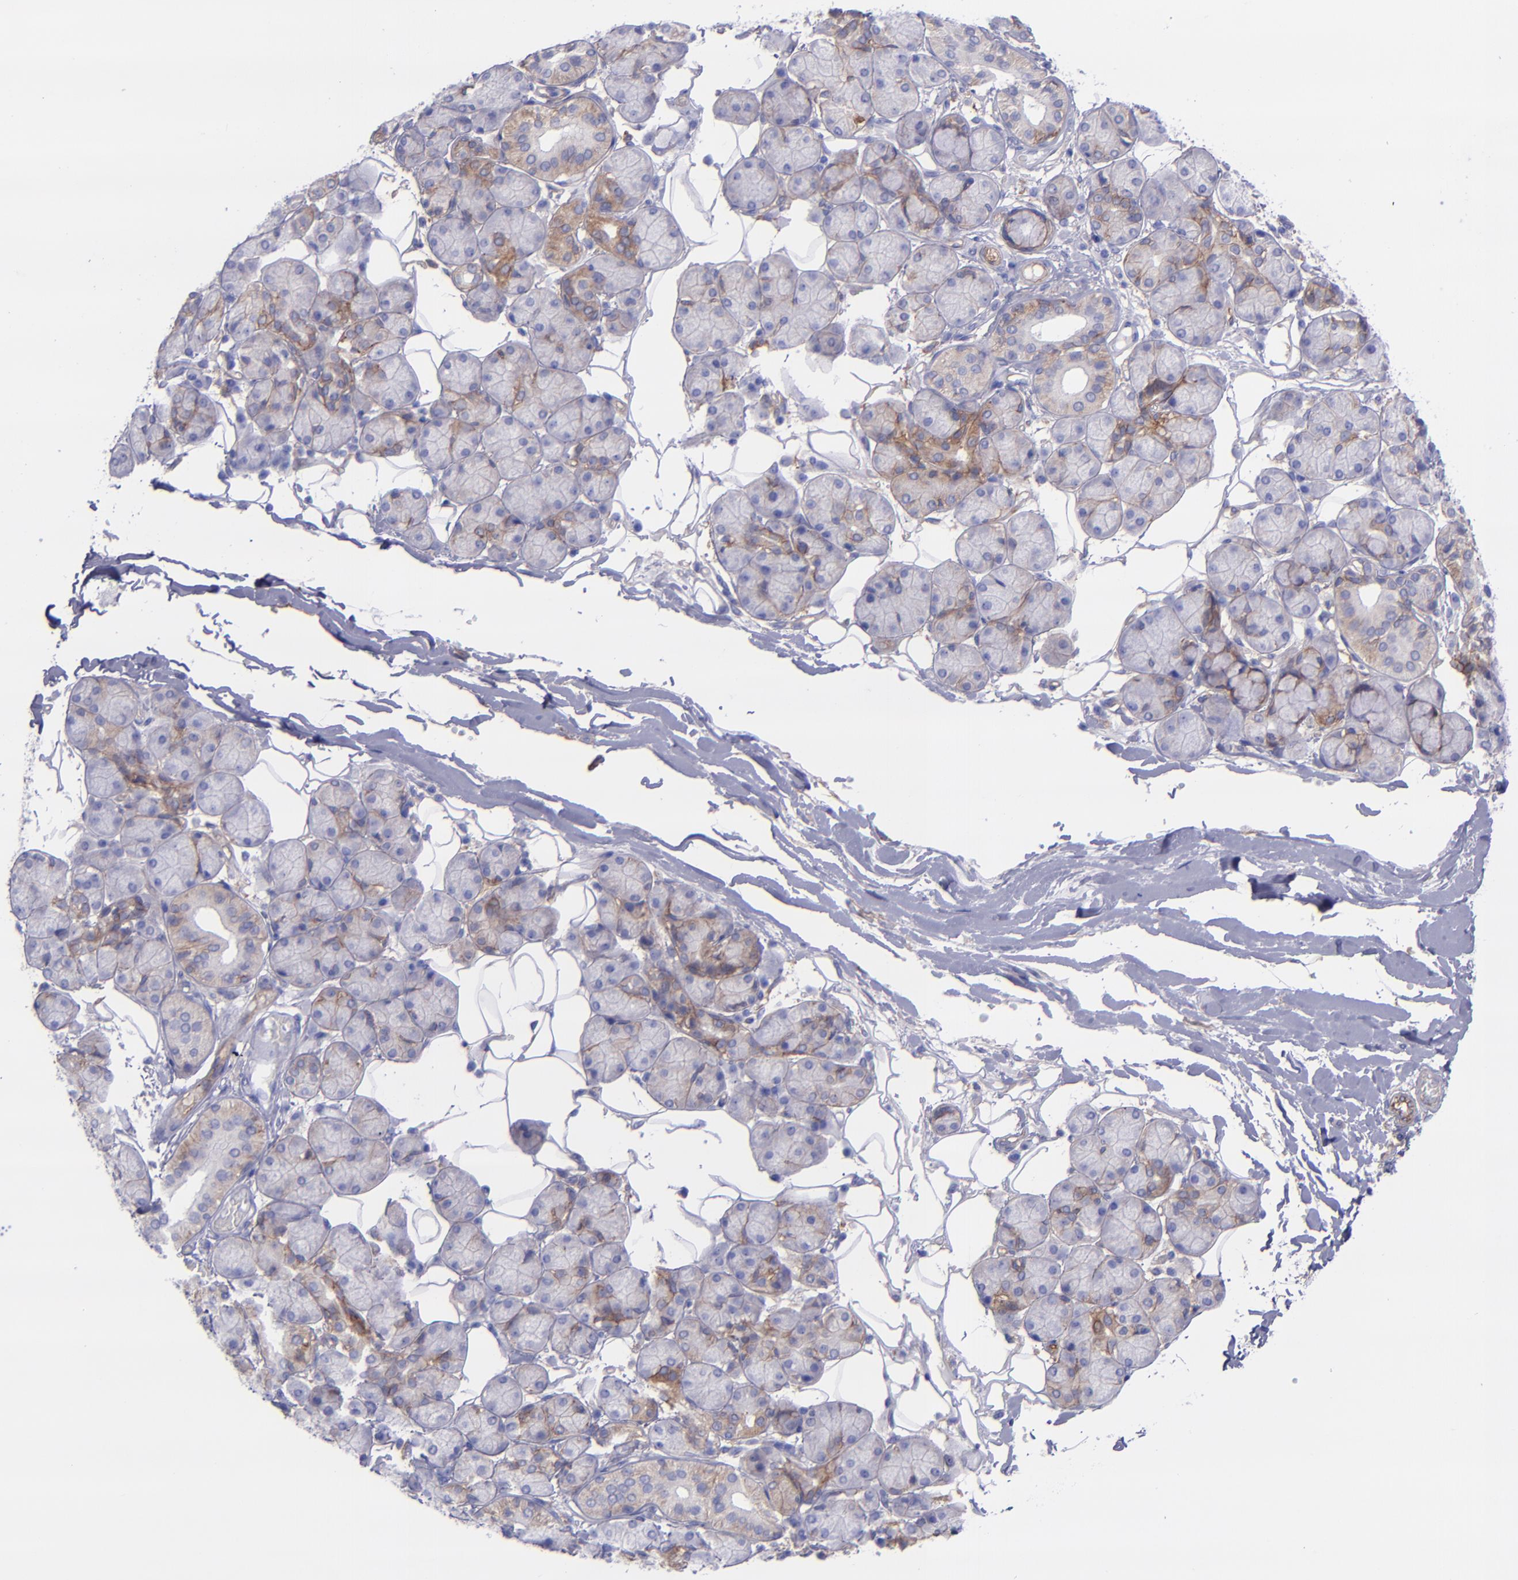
{"staining": {"intensity": "weak", "quantity": "<25%", "location": "cytoplasmic/membranous"}, "tissue": "salivary gland", "cell_type": "Glandular cells", "image_type": "normal", "snomed": [{"axis": "morphology", "description": "Normal tissue, NOS"}, {"axis": "topography", "description": "Salivary gland"}], "caption": "The immunohistochemistry image has no significant expression in glandular cells of salivary gland.", "gene": "ITGAV", "patient": {"sex": "male", "age": 54}}